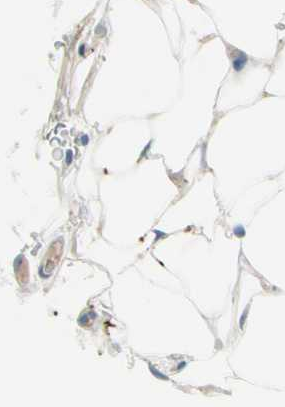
{"staining": {"intensity": "negative", "quantity": "none", "location": "none"}, "tissue": "adipose tissue", "cell_type": "Adipocytes", "image_type": "normal", "snomed": [{"axis": "morphology", "description": "Normal tissue, NOS"}, {"axis": "topography", "description": "Peripheral nerve tissue"}], "caption": "IHC of benign adipose tissue reveals no expression in adipocytes.", "gene": "CPA3", "patient": {"sex": "male", "age": 70}}